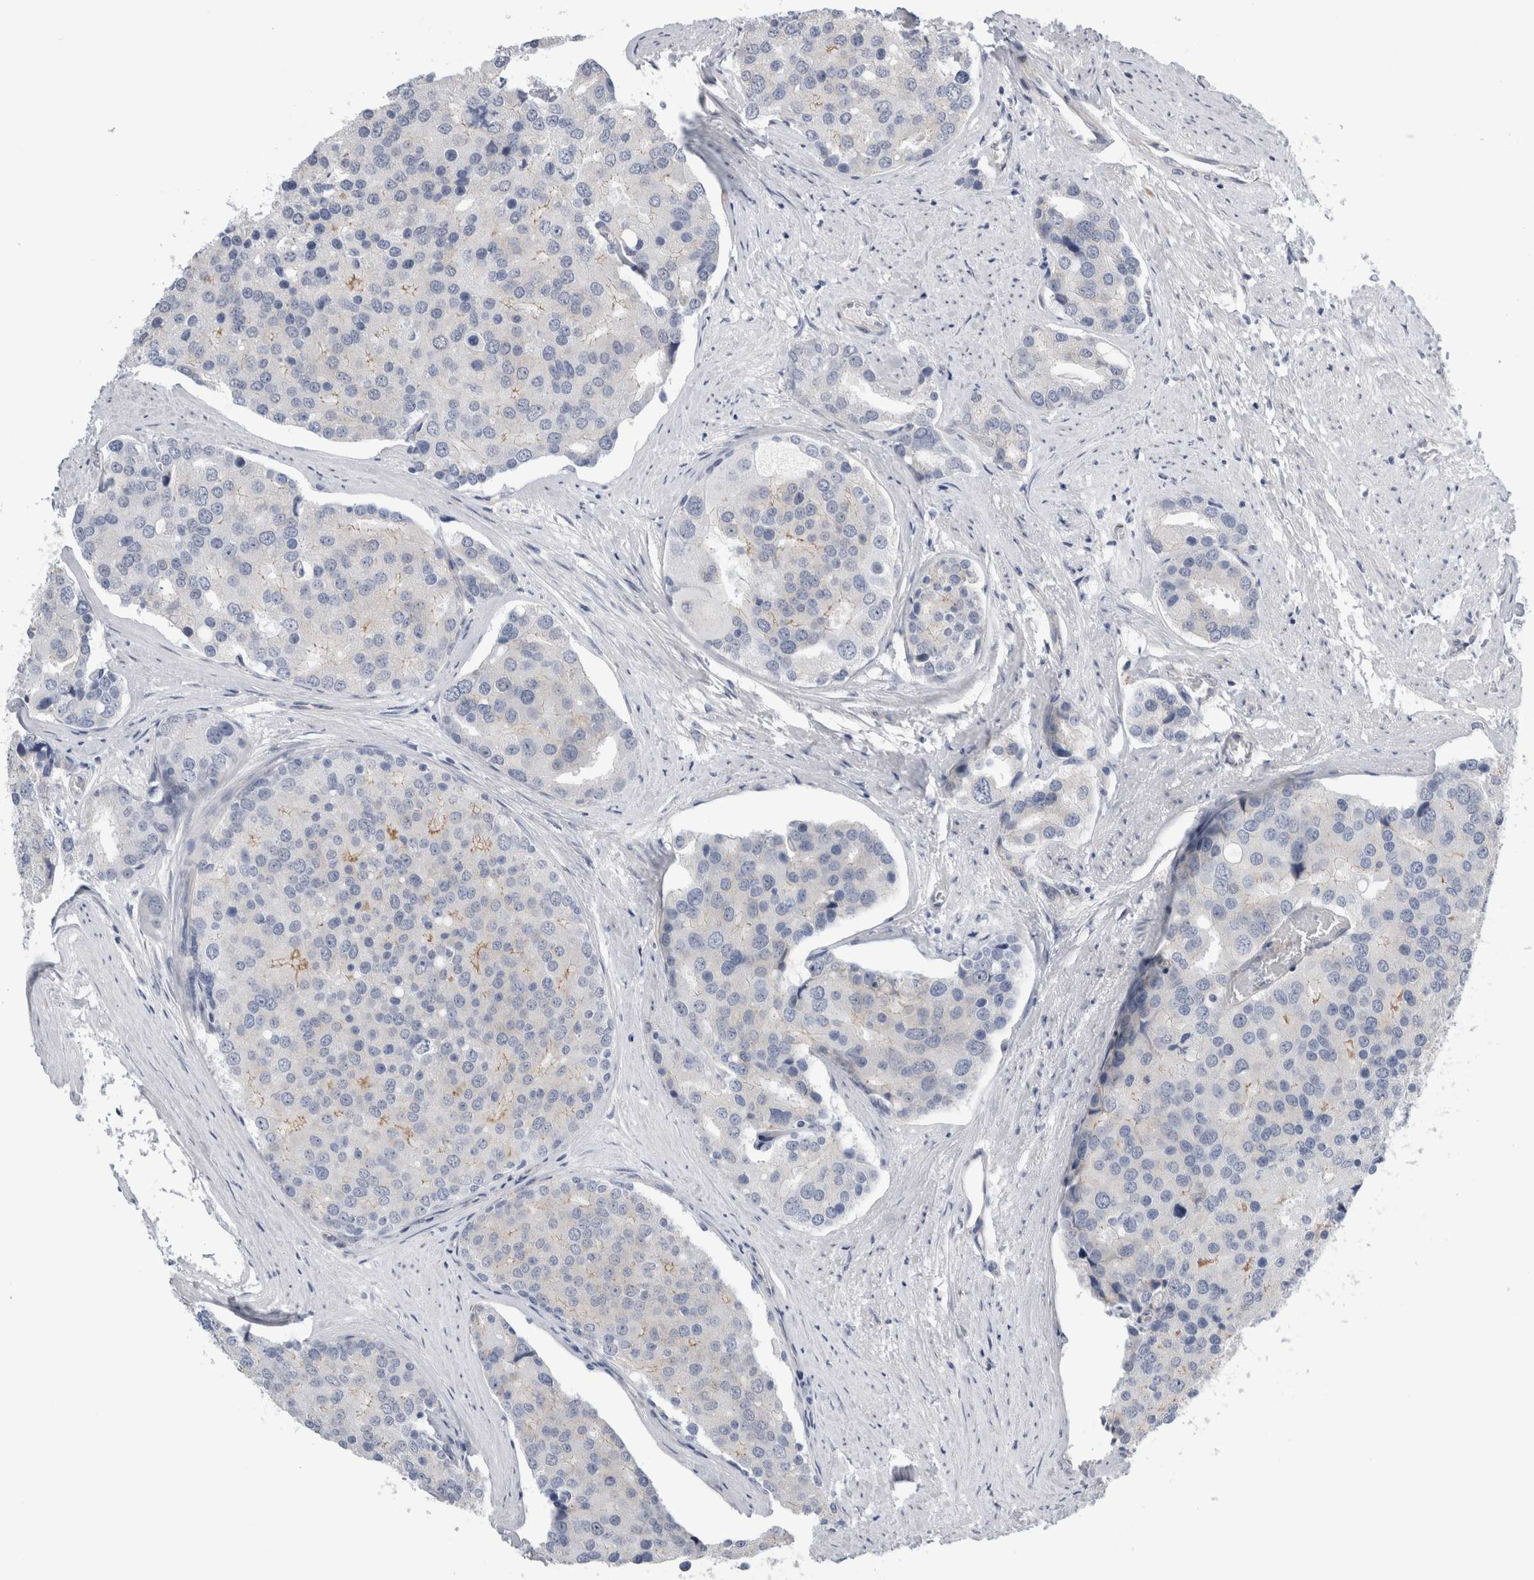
{"staining": {"intensity": "negative", "quantity": "none", "location": "none"}, "tissue": "prostate cancer", "cell_type": "Tumor cells", "image_type": "cancer", "snomed": [{"axis": "morphology", "description": "Adenocarcinoma, High grade"}, {"axis": "topography", "description": "Prostate"}], "caption": "This is an immunohistochemistry (IHC) photomicrograph of prostate cancer. There is no expression in tumor cells.", "gene": "TAFA5", "patient": {"sex": "male", "age": 50}}